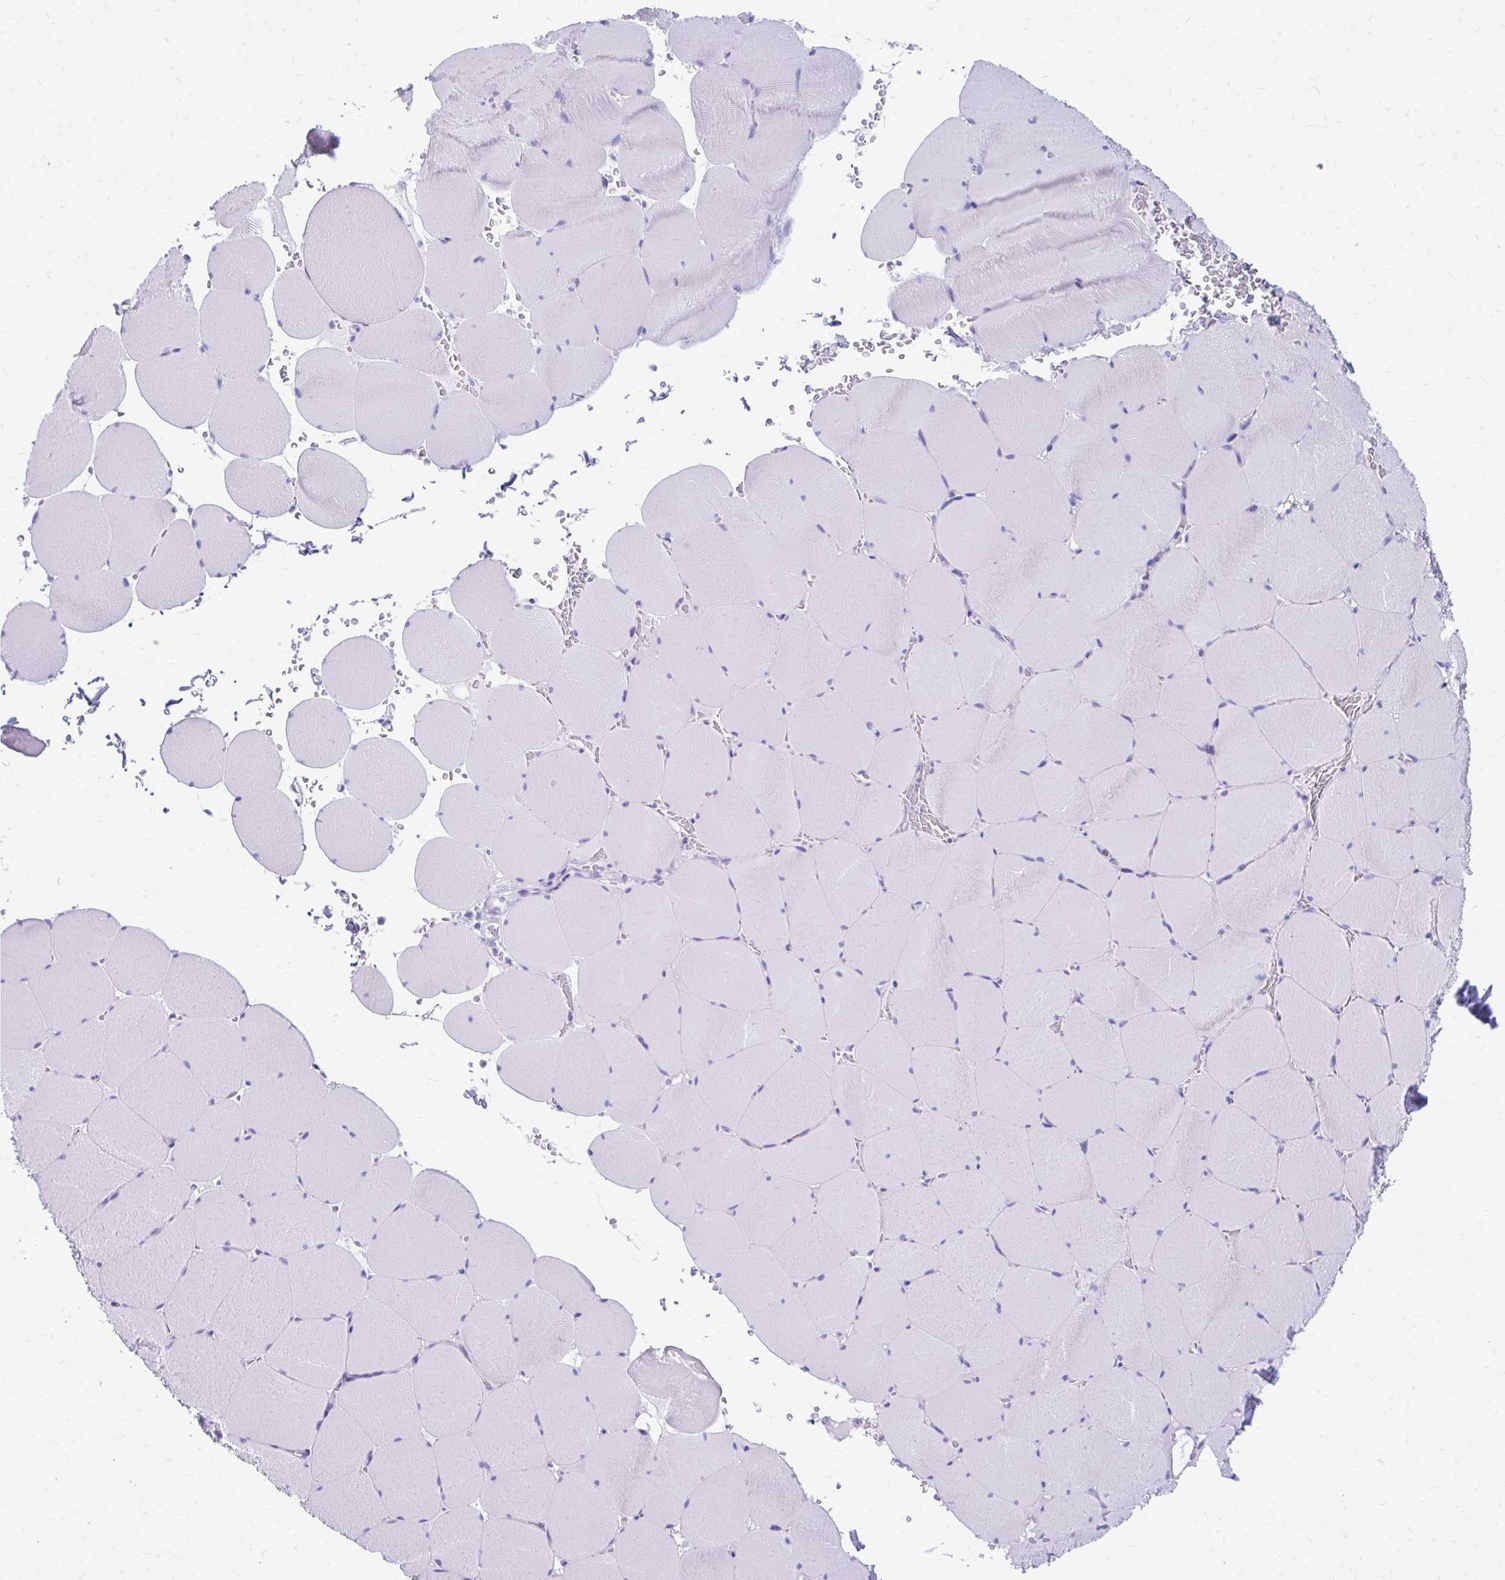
{"staining": {"intensity": "negative", "quantity": "none", "location": "none"}, "tissue": "skeletal muscle", "cell_type": "Myocytes", "image_type": "normal", "snomed": [{"axis": "morphology", "description": "Normal tissue, NOS"}, {"axis": "topography", "description": "Skeletal muscle"}, {"axis": "topography", "description": "Head-Neck"}], "caption": "An immunohistochemistry micrograph of unremarkable skeletal muscle is shown. There is no staining in myocytes of skeletal muscle.", "gene": "ZNF699", "patient": {"sex": "male", "age": 66}}